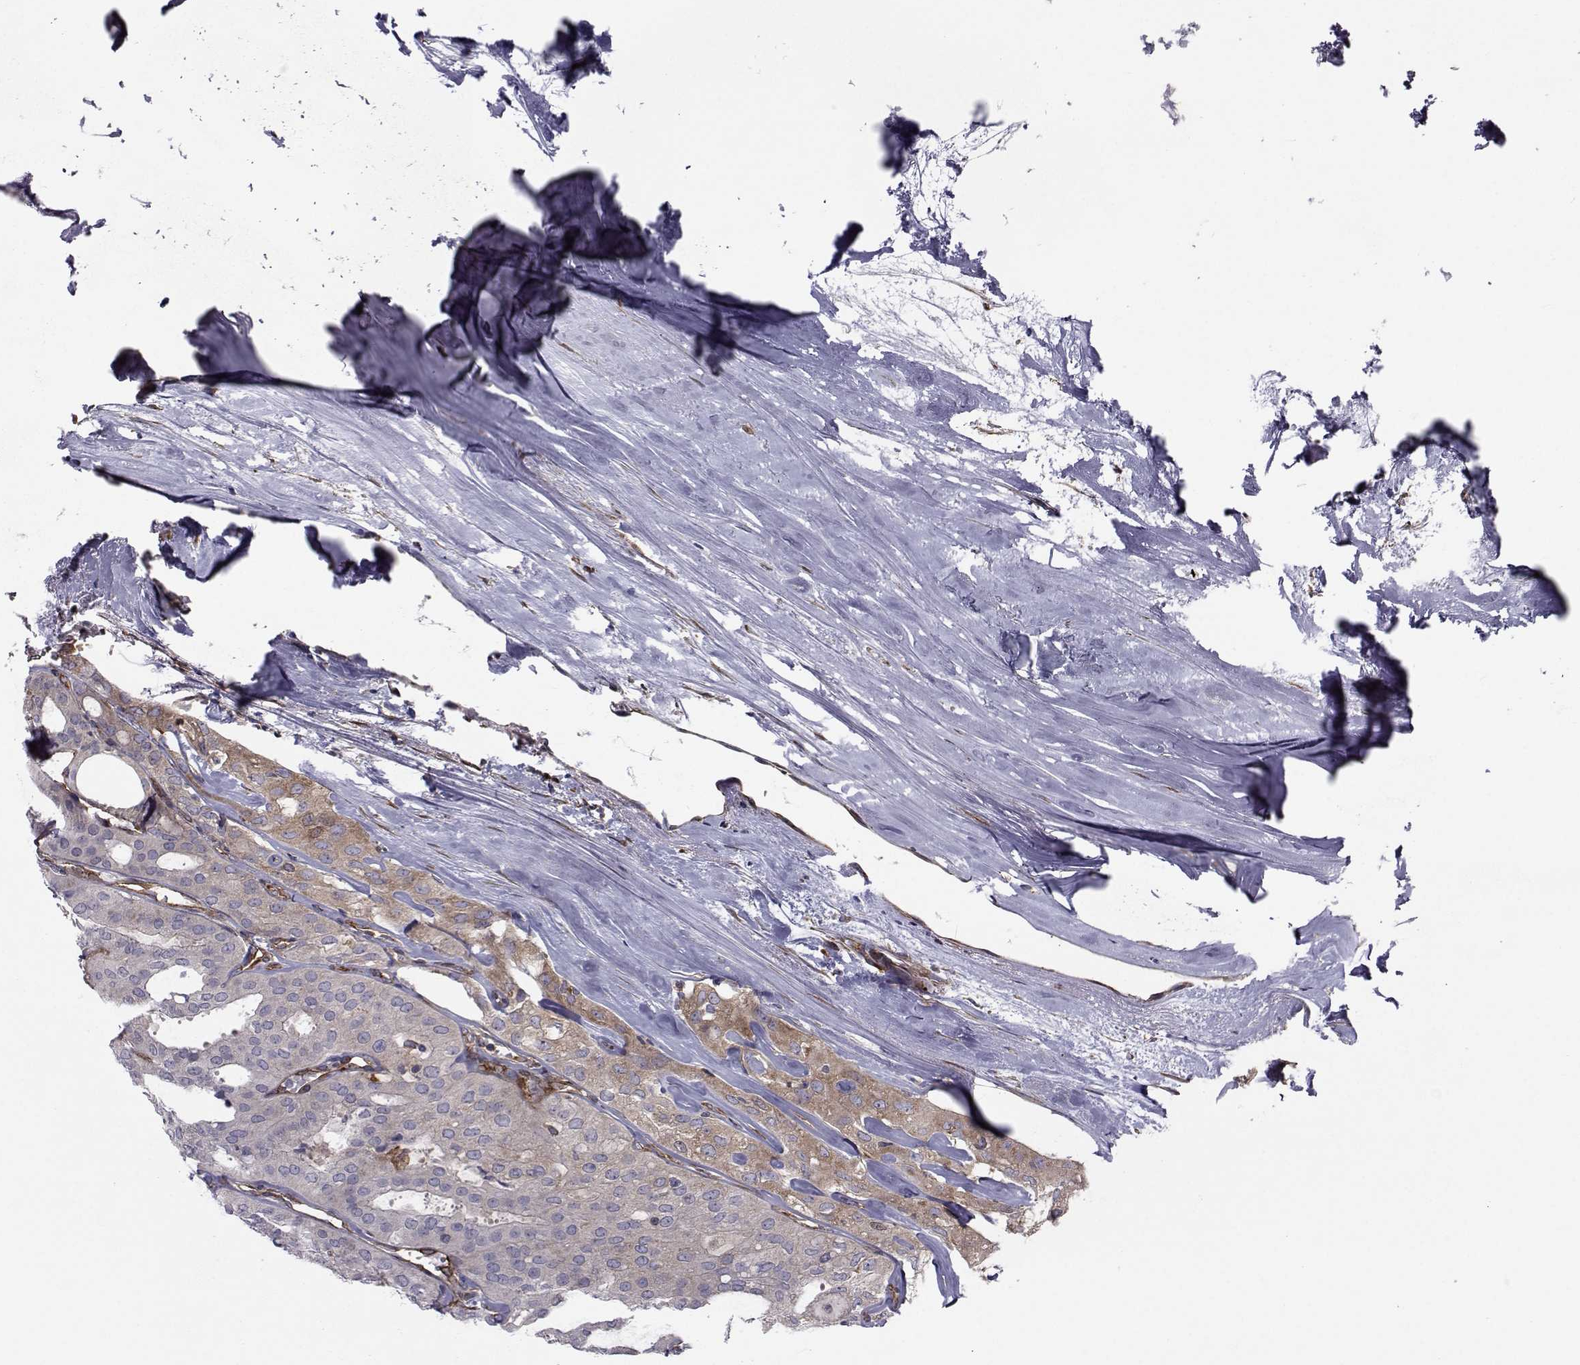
{"staining": {"intensity": "moderate", "quantity": "<25%", "location": "cytoplasmic/membranous"}, "tissue": "thyroid cancer", "cell_type": "Tumor cells", "image_type": "cancer", "snomed": [{"axis": "morphology", "description": "Follicular adenoma carcinoma, NOS"}, {"axis": "topography", "description": "Thyroid gland"}], "caption": "The micrograph displays a brown stain indicating the presence of a protein in the cytoplasmic/membranous of tumor cells in thyroid follicular adenoma carcinoma.", "gene": "TRIP10", "patient": {"sex": "male", "age": 75}}